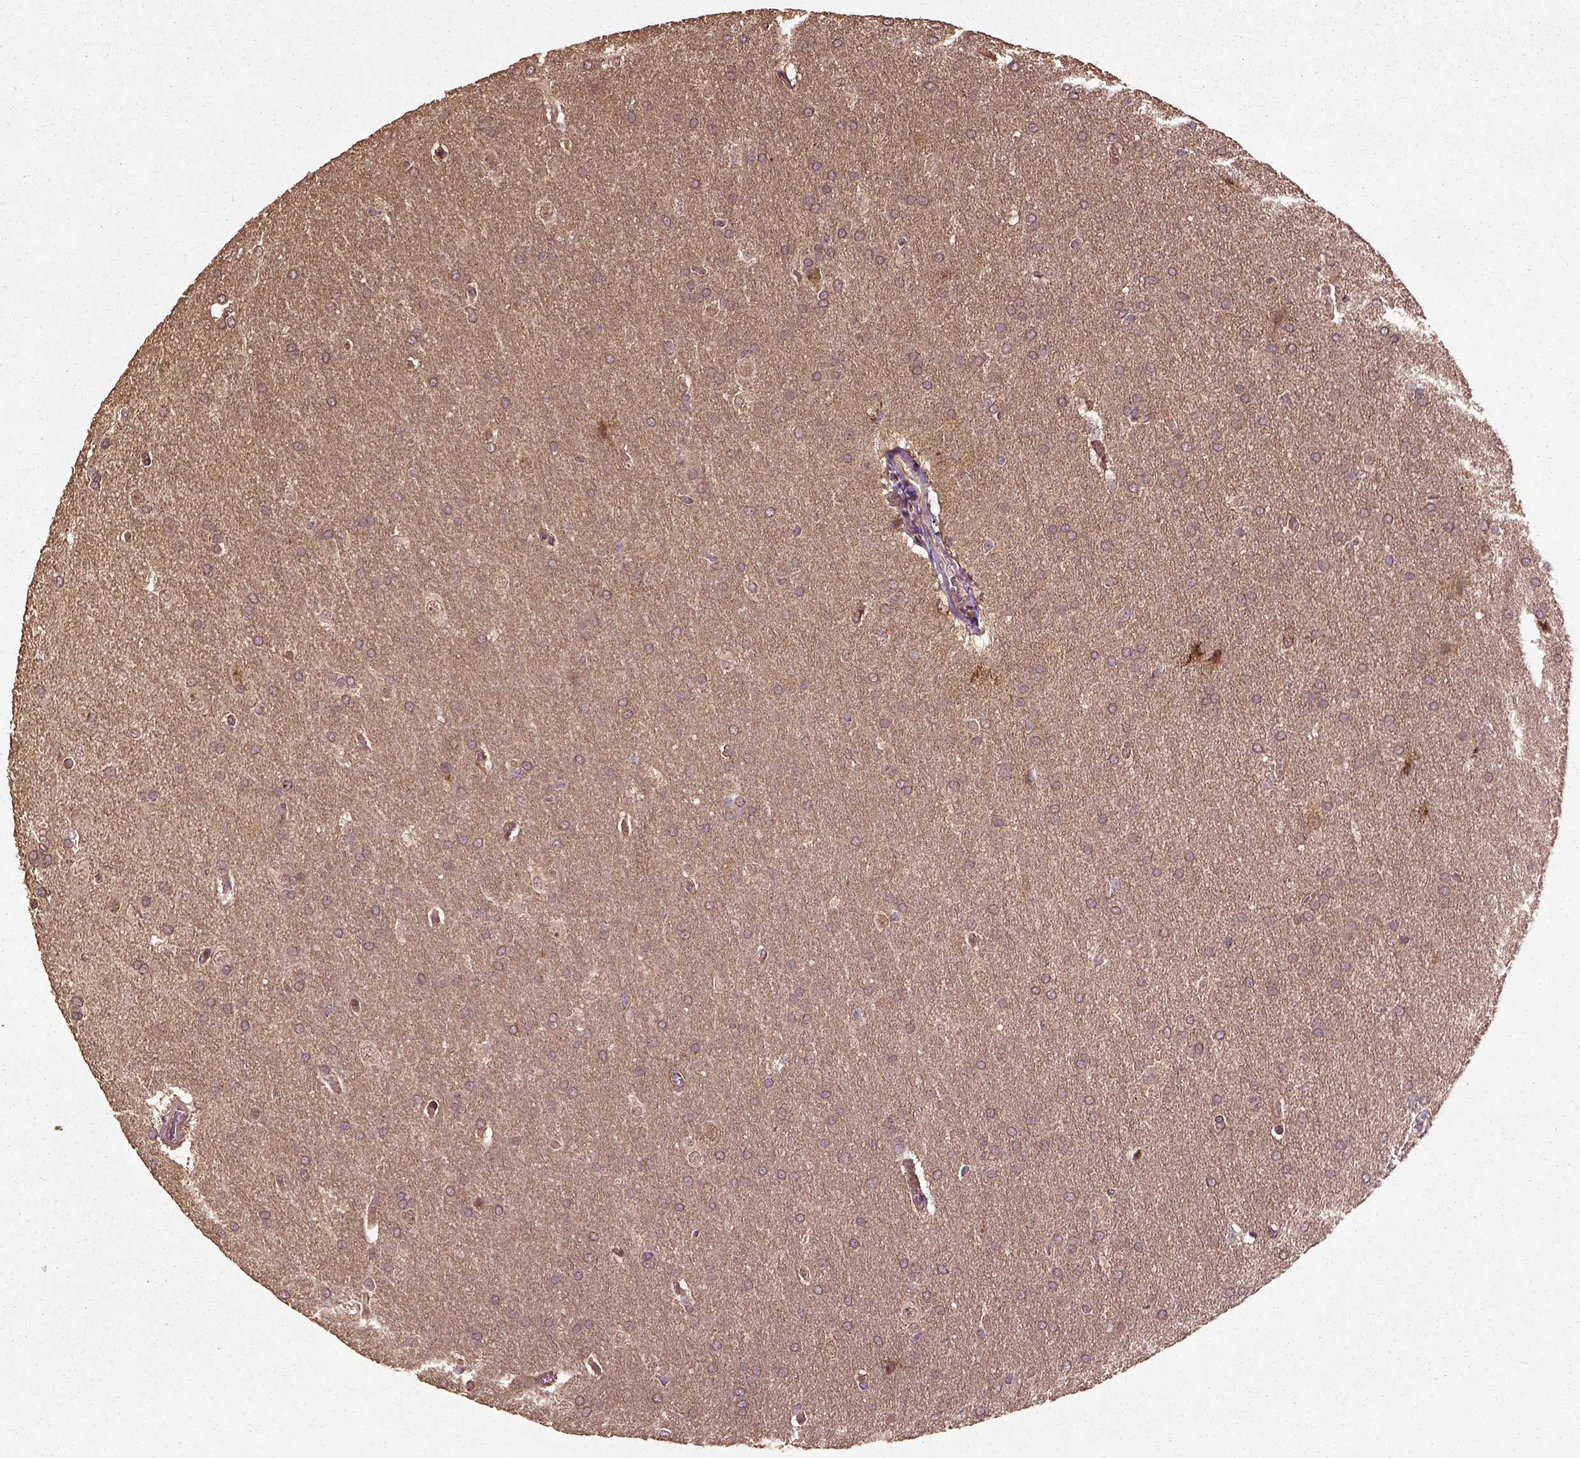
{"staining": {"intensity": "weak", "quantity": "<25%", "location": "cytoplasmic/membranous"}, "tissue": "glioma", "cell_type": "Tumor cells", "image_type": "cancer", "snomed": [{"axis": "morphology", "description": "Glioma, malignant, Low grade"}, {"axis": "topography", "description": "Brain"}], "caption": "Immunohistochemical staining of malignant low-grade glioma shows no significant positivity in tumor cells. Nuclei are stained in blue.", "gene": "ERV3-1", "patient": {"sex": "female", "age": 32}}